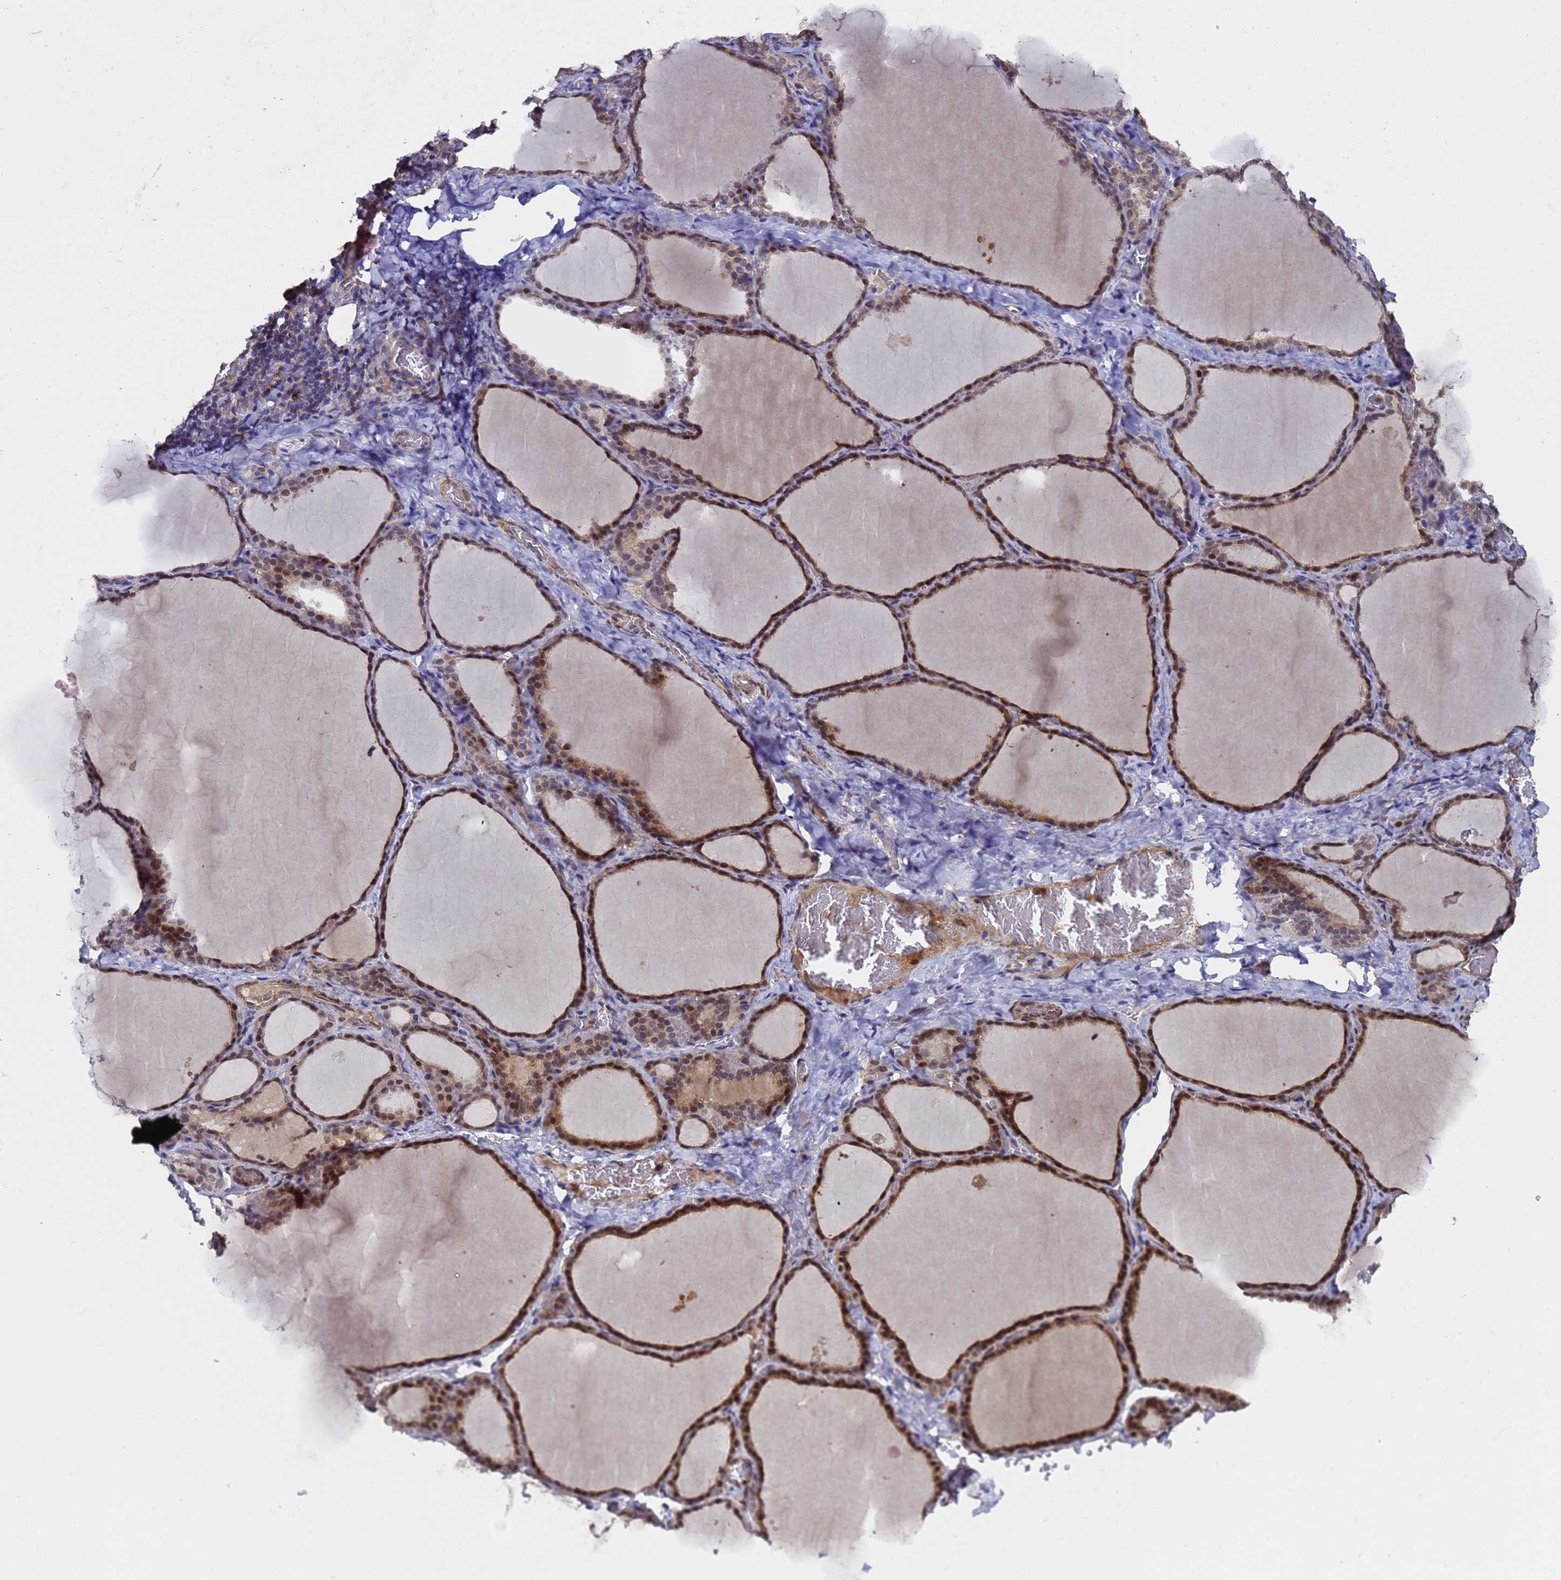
{"staining": {"intensity": "moderate", "quantity": ">75%", "location": "cytoplasmic/membranous,nuclear"}, "tissue": "thyroid gland", "cell_type": "Glandular cells", "image_type": "normal", "snomed": [{"axis": "morphology", "description": "Normal tissue, NOS"}, {"axis": "topography", "description": "Thyroid gland"}], "caption": "A photomicrograph of human thyroid gland stained for a protein reveals moderate cytoplasmic/membranous,nuclear brown staining in glandular cells.", "gene": "GSTCD", "patient": {"sex": "female", "age": 39}}